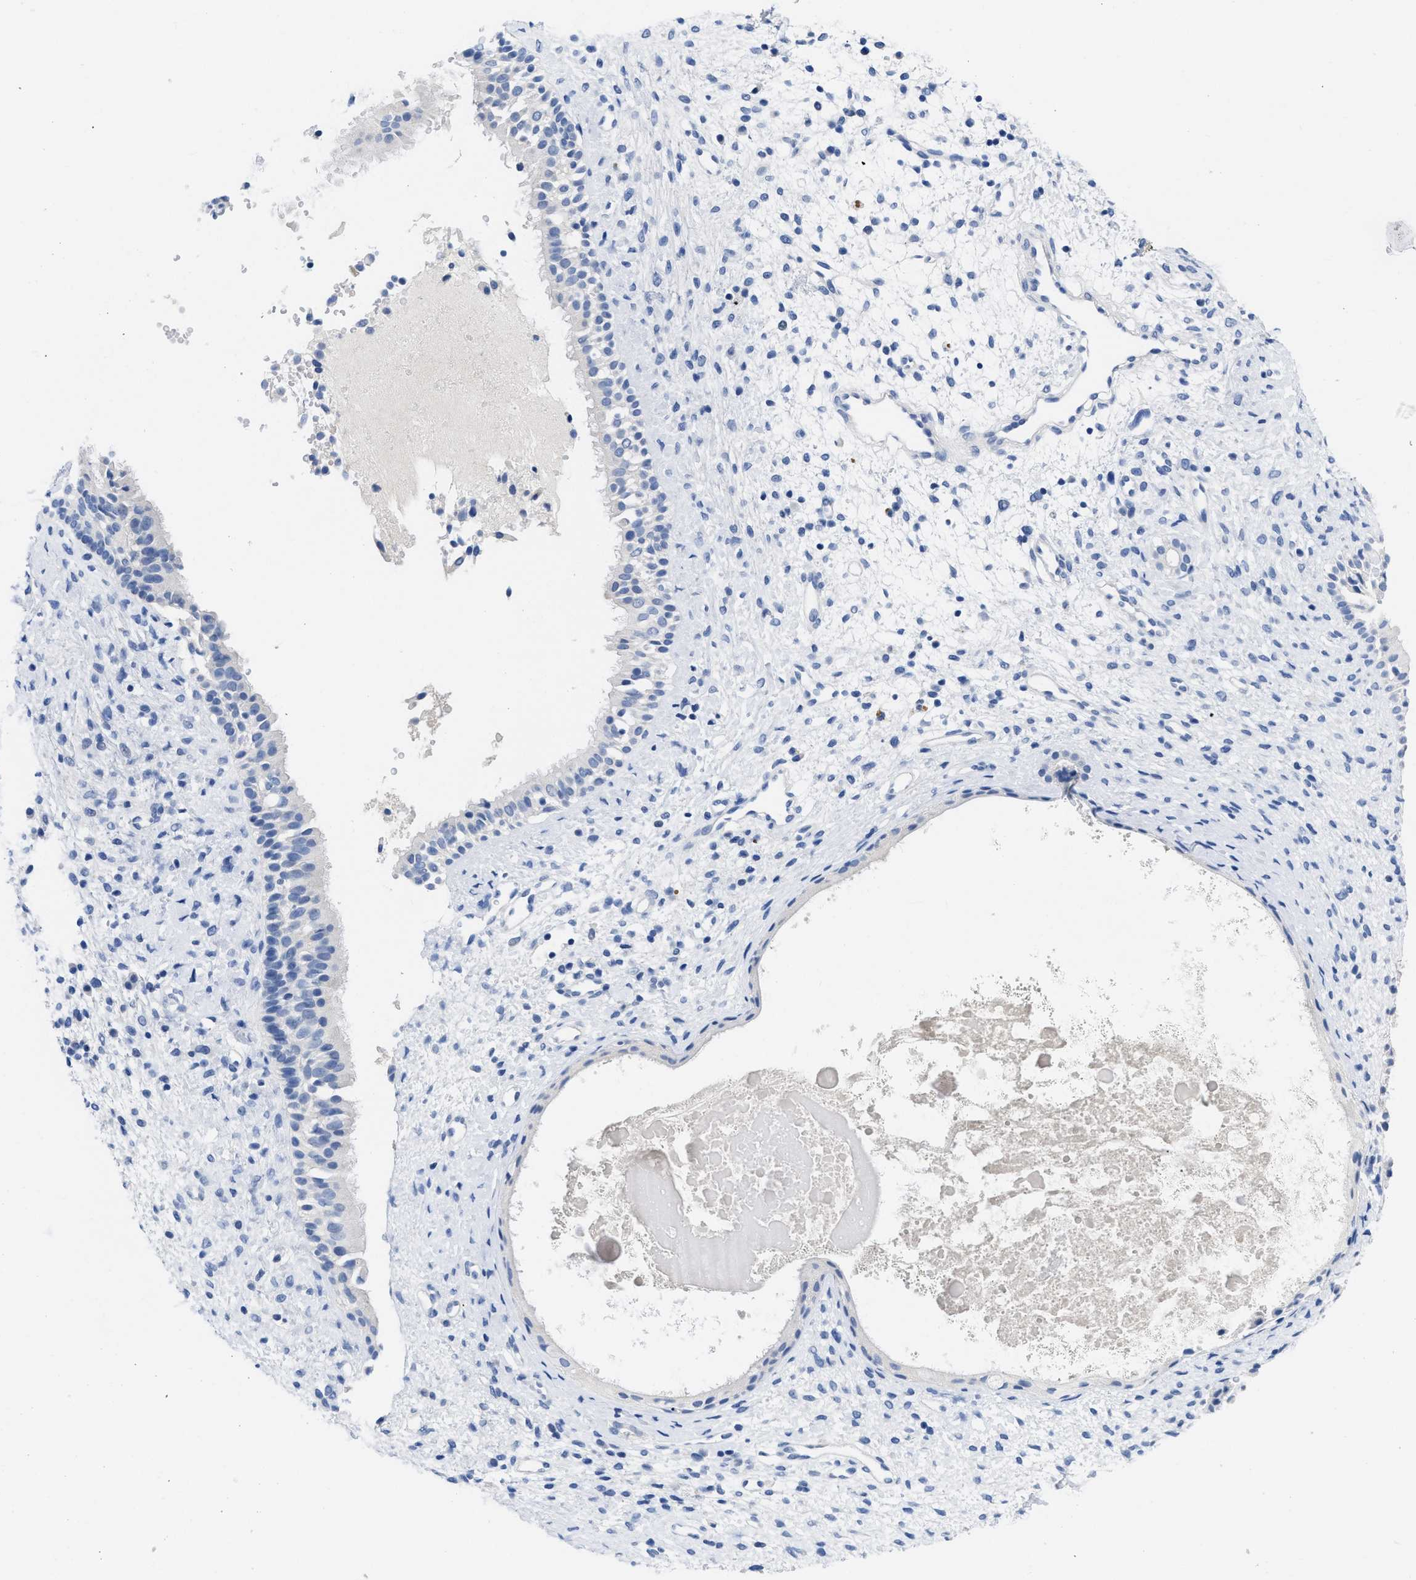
{"staining": {"intensity": "negative", "quantity": "none", "location": "none"}, "tissue": "nasopharynx", "cell_type": "Respiratory epithelial cells", "image_type": "normal", "snomed": [{"axis": "morphology", "description": "Normal tissue, NOS"}, {"axis": "topography", "description": "Nasopharynx"}], "caption": "Immunohistochemistry (IHC) histopathology image of unremarkable nasopharynx stained for a protein (brown), which reveals no staining in respiratory epithelial cells. Nuclei are stained in blue.", "gene": "PYY", "patient": {"sex": "male", "age": 22}}